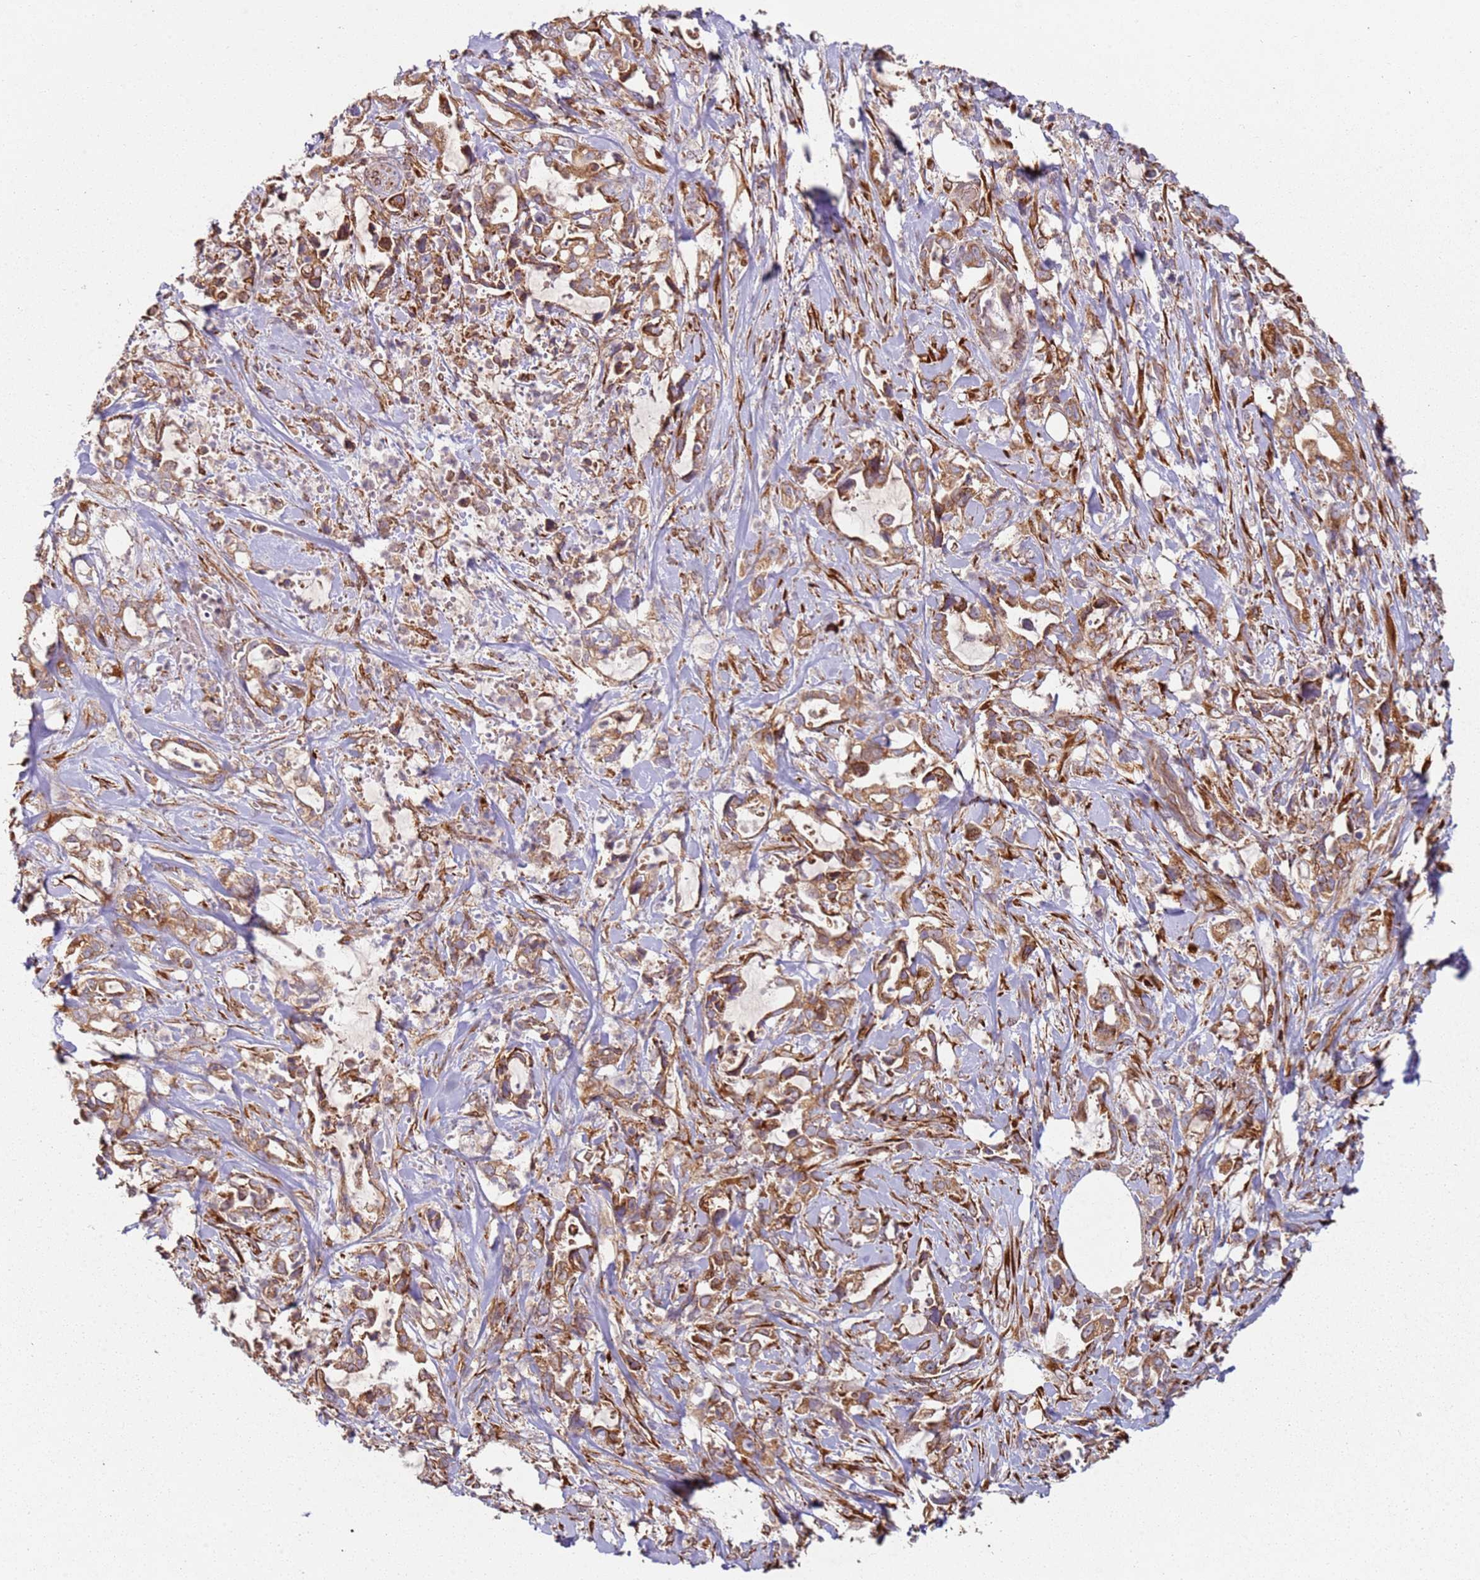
{"staining": {"intensity": "moderate", "quantity": ">75%", "location": "cytoplasmic/membranous"}, "tissue": "pancreatic cancer", "cell_type": "Tumor cells", "image_type": "cancer", "snomed": [{"axis": "morphology", "description": "Adenocarcinoma, NOS"}, {"axis": "topography", "description": "Pancreas"}], "caption": "The micrograph exhibits a brown stain indicating the presence of a protein in the cytoplasmic/membranous of tumor cells in pancreatic cancer (adenocarcinoma). Nuclei are stained in blue.", "gene": "ARFRP1", "patient": {"sex": "female", "age": 61}}